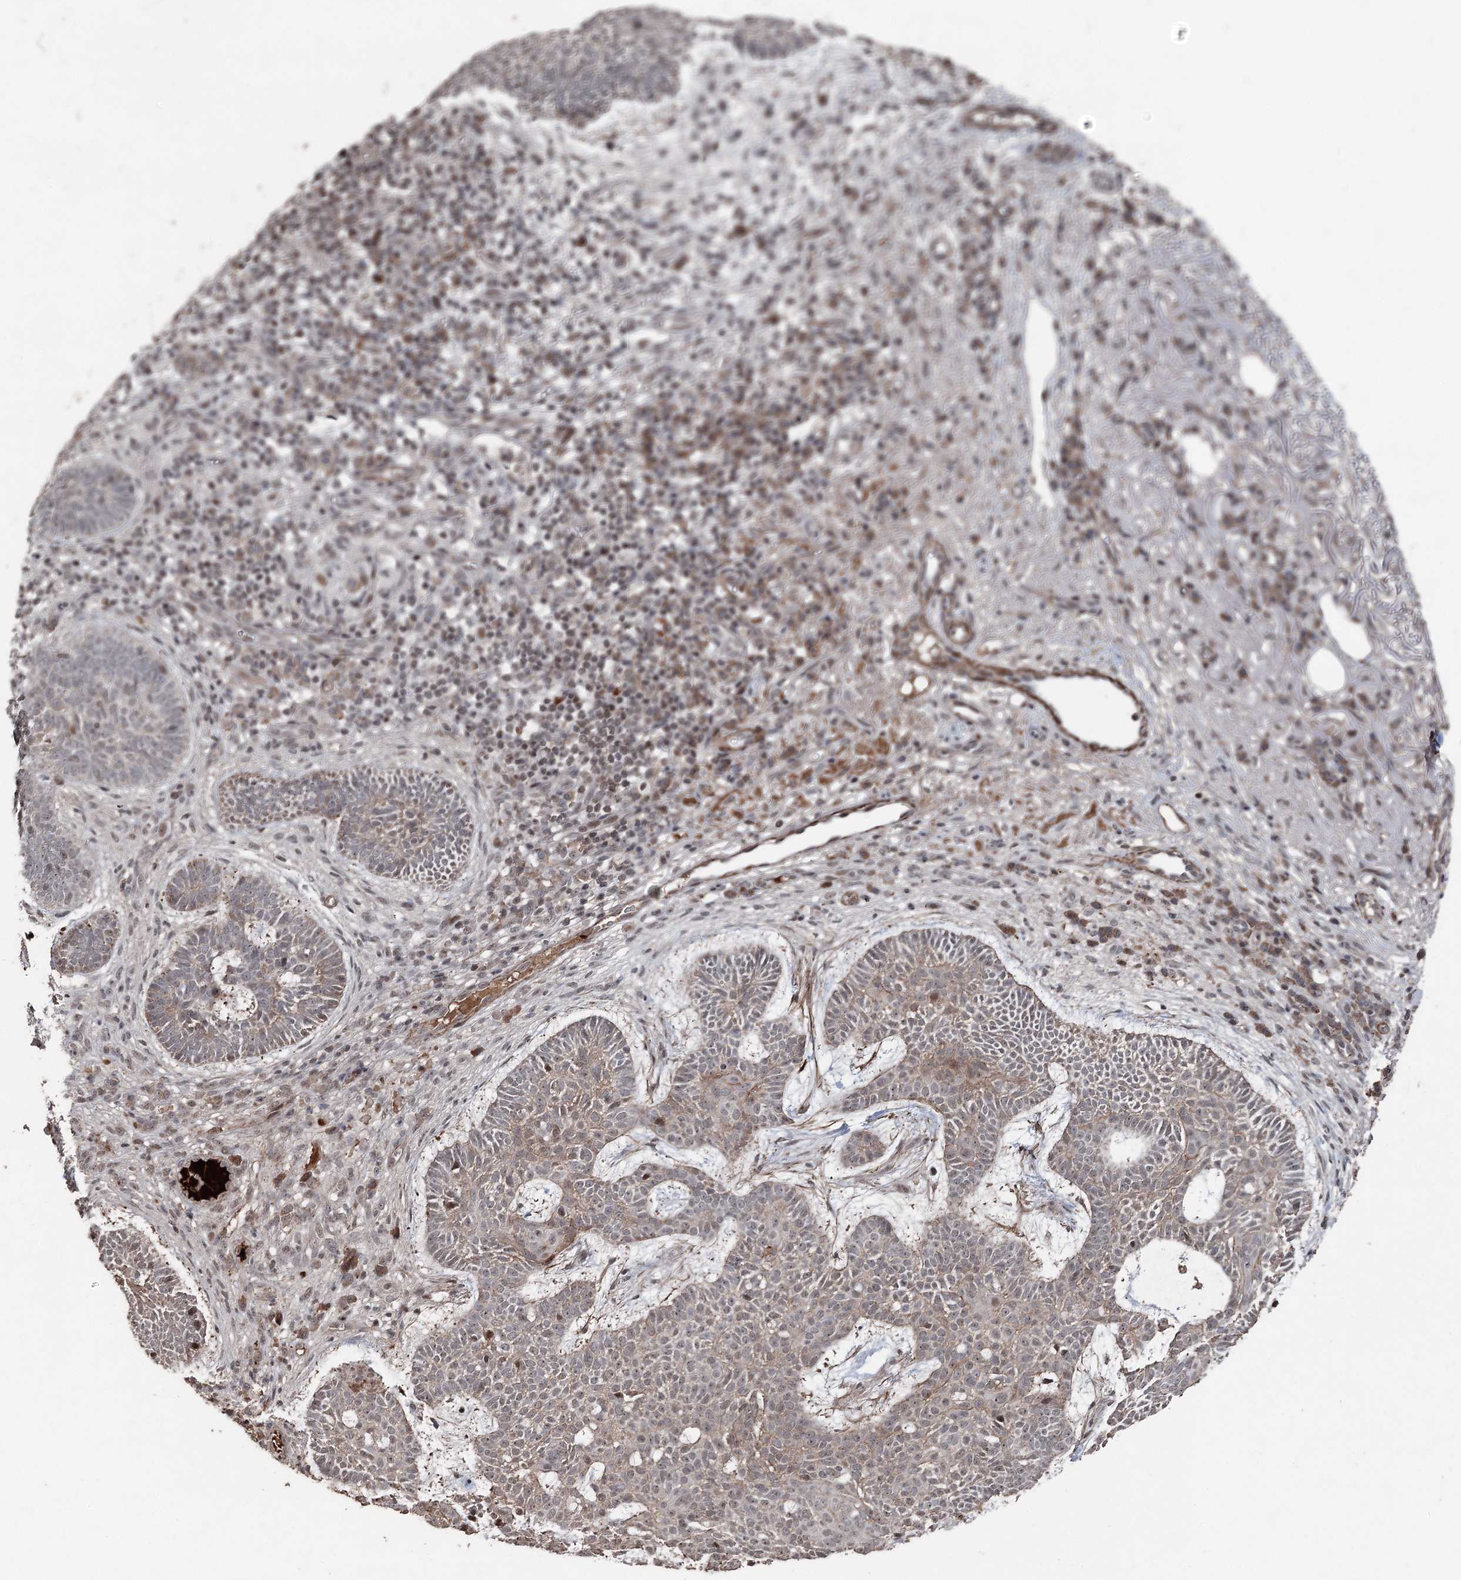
{"staining": {"intensity": "weak", "quantity": "25%-75%", "location": "cytoplasmic/membranous,nuclear"}, "tissue": "skin cancer", "cell_type": "Tumor cells", "image_type": "cancer", "snomed": [{"axis": "morphology", "description": "Basal cell carcinoma"}, {"axis": "topography", "description": "Skin"}], "caption": "Human skin cancer (basal cell carcinoma) stained with a brown dye demonstrates weak cytoplasmic/membranous and nuclear positive positivity in about 25%-75% of tumor cells.", "gene": "CCDC82", "patient": {"sex": "male", "age": 85}}